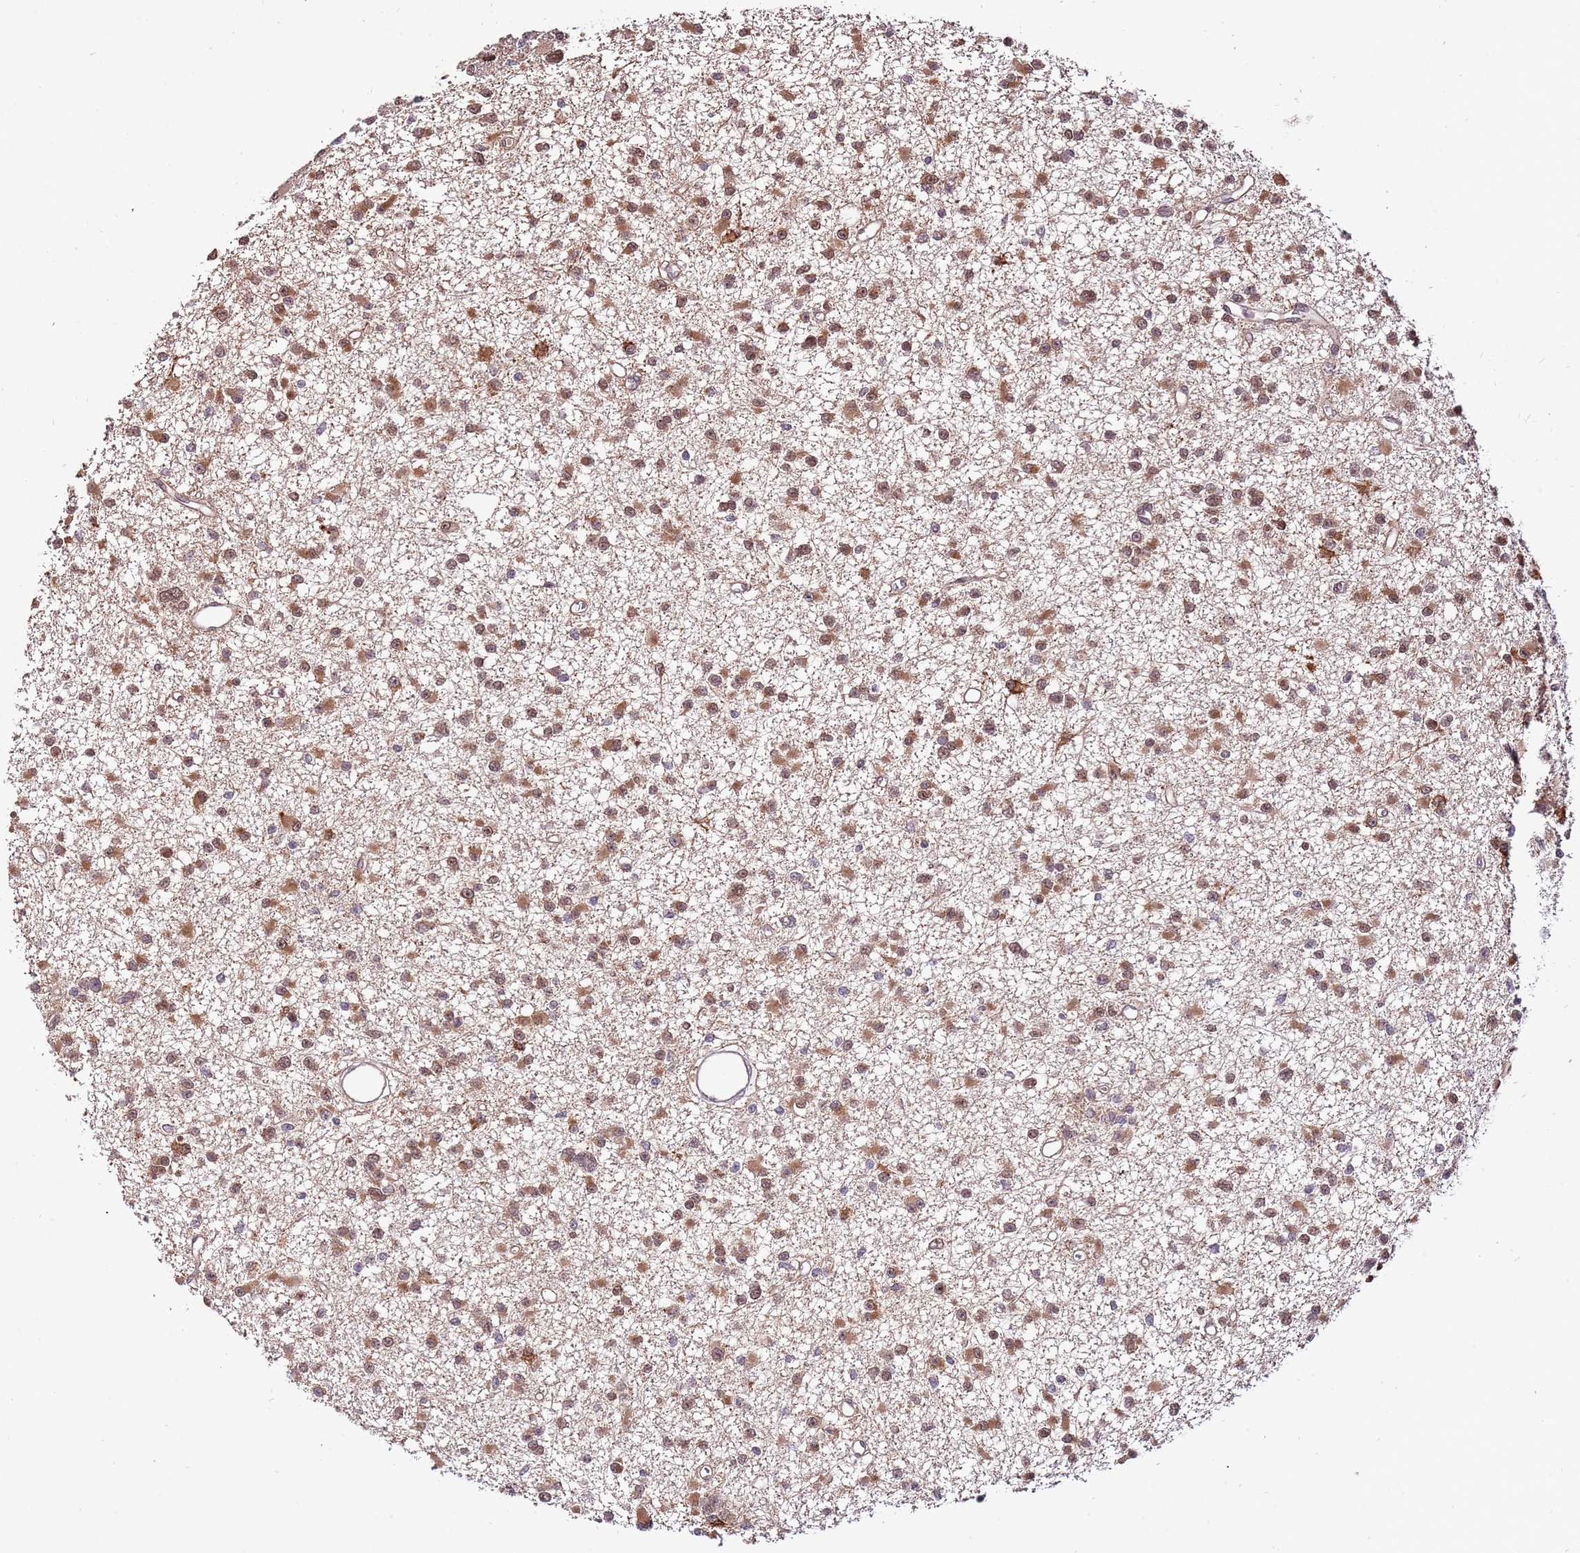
{"staining": {"intensity": "moderate", "quantity": ">75%", "location": "cytoplasmic/membranous,nuclear"}, "tissue": "glioma", "cell_type": "Tumor cells", "image_type": "cancer", "snomed": [{"axis": "morphology", "description": "Glioma, malignant, Low grade"}, {"axis": "topography", "description": "Brain"}], "caption": "Immunohistochemical staining of malignant low-grade glioma shows moderate cytoplasmic/membranous and nuclear protein positivity in approximately >75% of tumor cells. The staining was performed using DAB to visualize the protein expression in brown, while the nuclei were stained in blue with hematoxylin (Magnification: 20x).", "gene": "RIF1", "patient": {"sex": "female", "age": 22}}